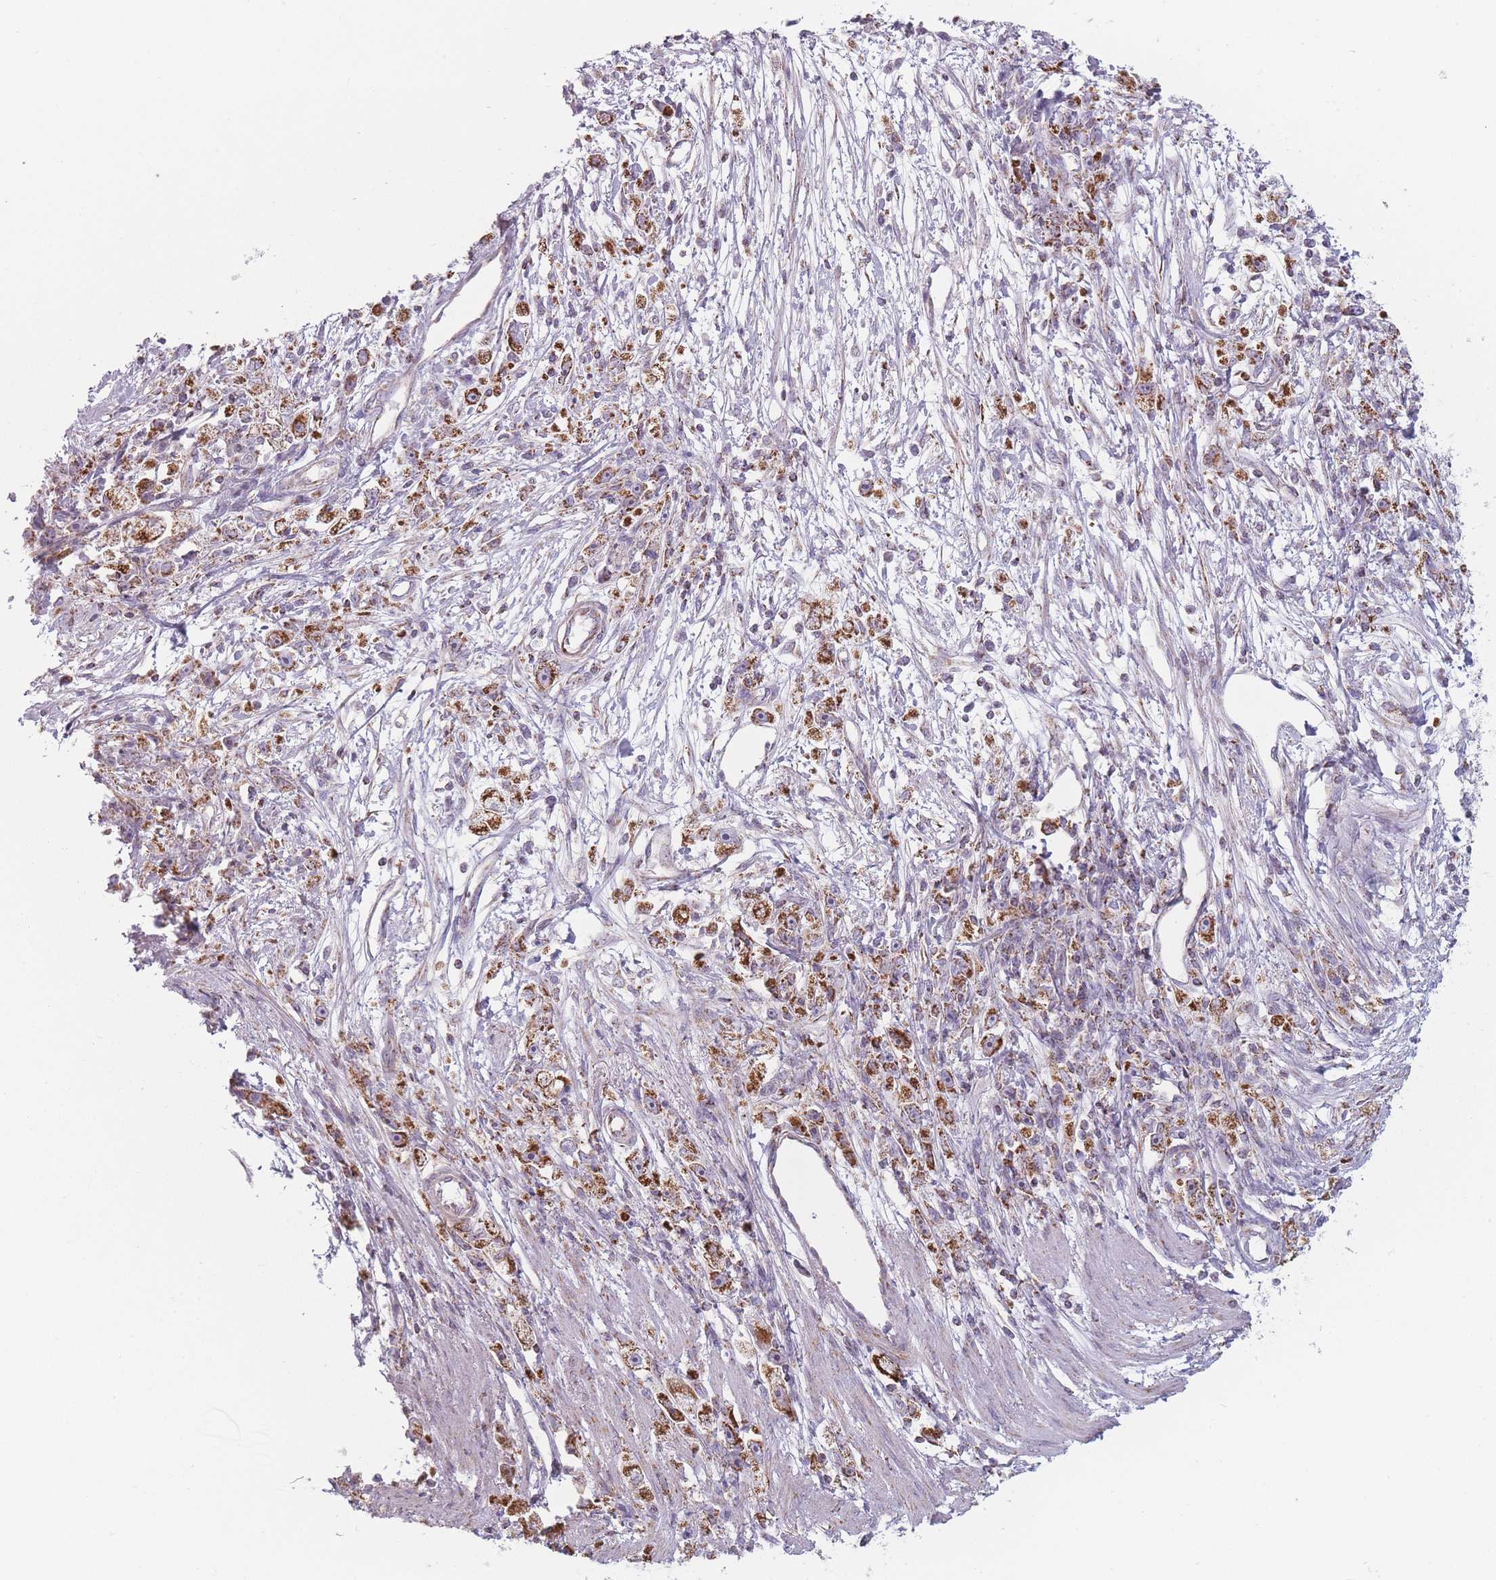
{"staining": {"intensity": "strong", "quantity": ">75%", "location": "cytoplasmic/membranous"}, "tissue": "stomach cancer", "cell_type": "Tumor cells", "image_type": "cancer", "snomed": [{"axis": "morphology", "description": "Adenocarcinoma, NOS"}, {"axis": "topography", "description": "Stomach"}], "caption": "Immunohistochemistry (IHC) (DAB (3,3'-diaminobenzidine)) staining of adenocarcinoma (stomach) reveals strong cytoplasmic/membranous protein staining in about >75% of tumor cells. (DAB = brown stain, brightfield microscopy at high magnification).", "gene": "DCHS1", "patient": {"sex": "female", "age": 59}}